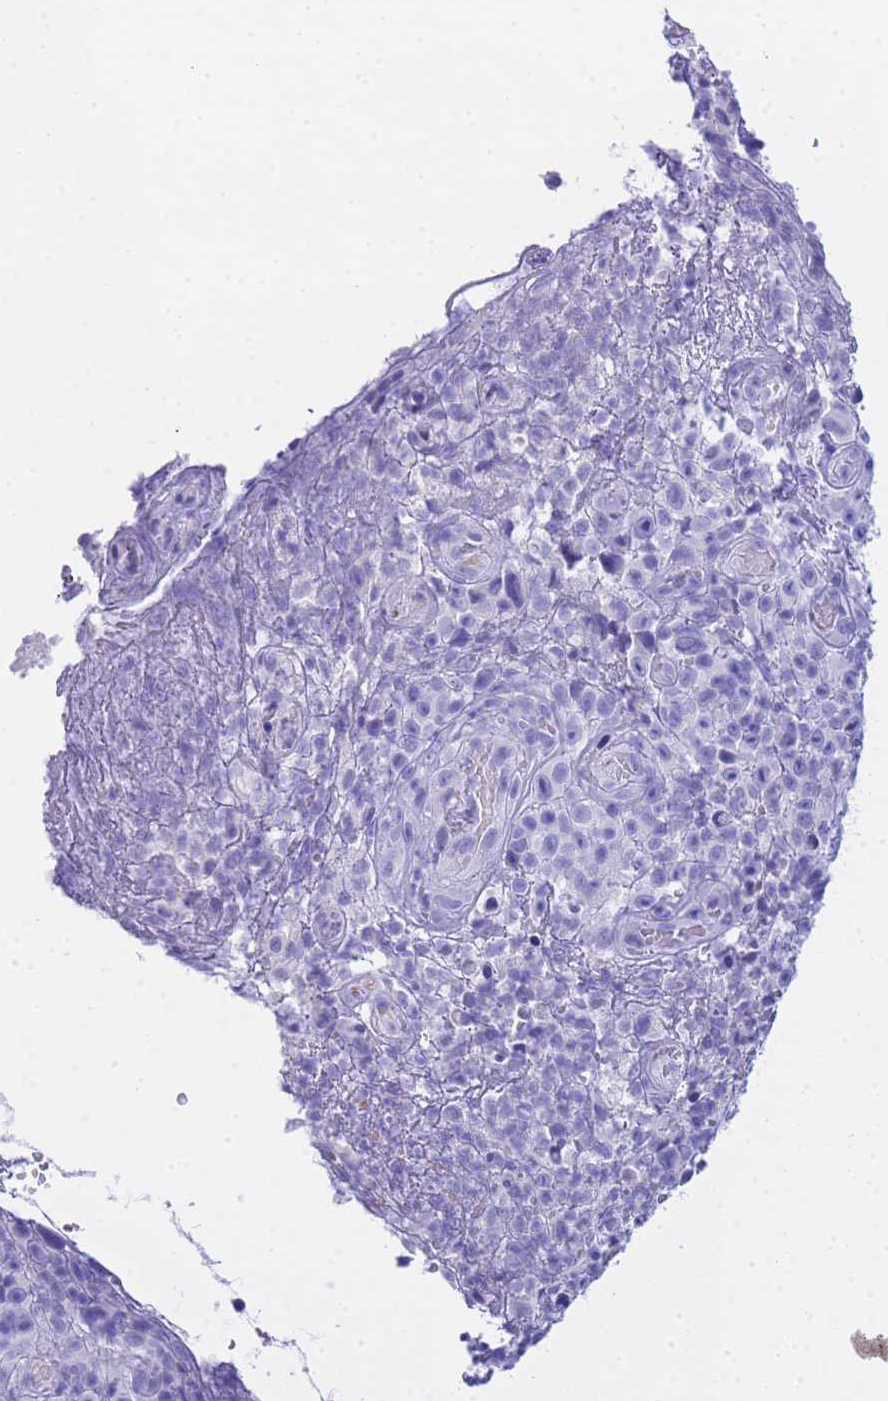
{"staining": {"intensity": "negative", "quantity": "none", "location": "none"}, "tissue": "melanoma", "cell_type": "Tumor cells", "image_type": "cancer", "snomed": [{"axis": "morphology", "description": "Malignant melanoma, NOS"}, {"axis": "topography", "description": "Skin"}], "caption": "Immunohistochemistry (IHC) image of neoplastic tissue: malignant melanoma stained with DAB demonstrates no significant protein expression in tumor cells.", "gene": "AQP12A", "patient": {"sex": "female", "age": 82}}